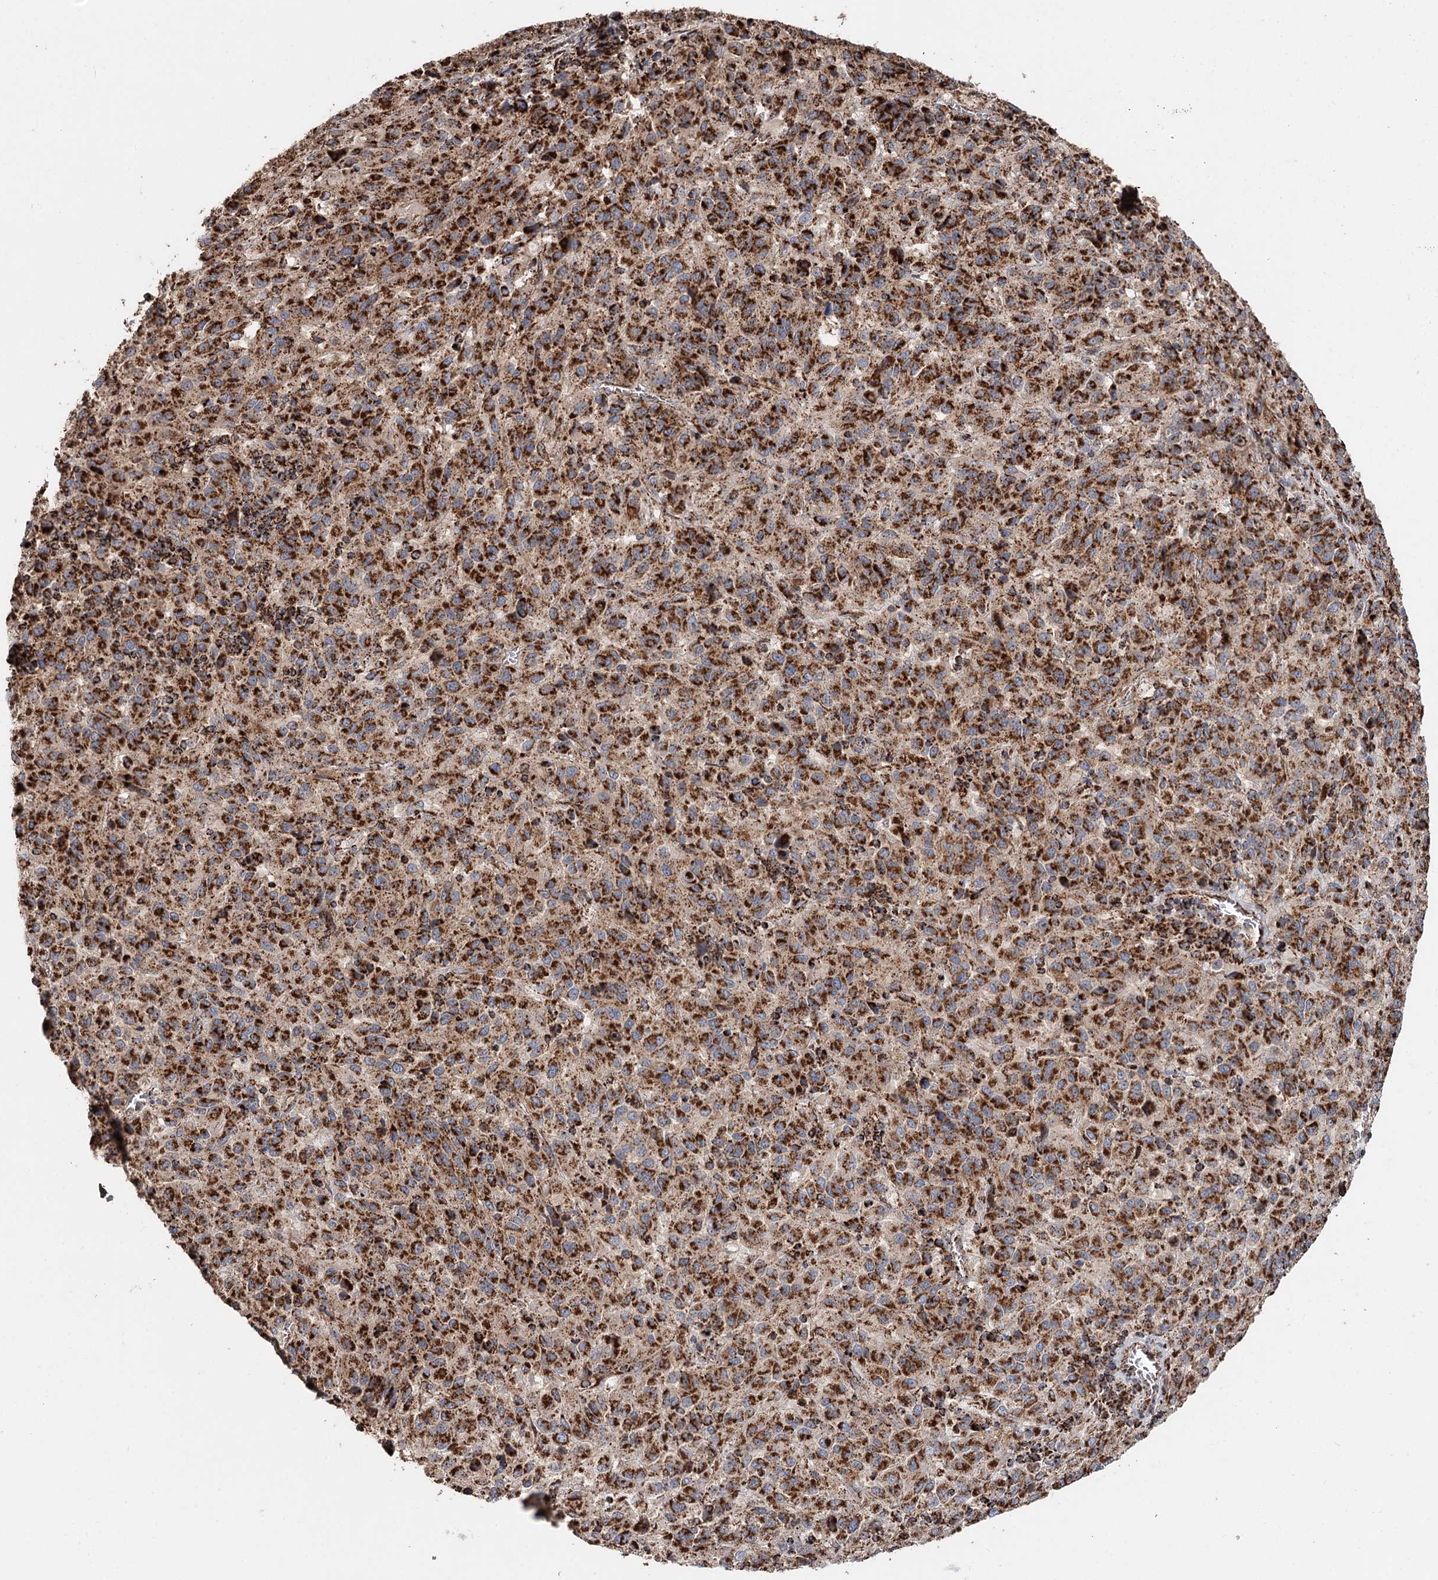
{"staining": {"intensity": "strong", "quantity": ">75%", "location": "cytoplasmic/membranous"}, "tissue": "melanoma", "cell_type": "Tumor cells", "image_type": "cancer", "snomed": [{"axis": "morphology", "description": "Malignant melanoma, Metastatic site"}, {"axis": "topography", "description": "Lung"}], "caption": "Immunohistochemistry (IHC) of malignant melanoma (metastatic site) displays high levels of strong cytoplasmic/membranous staining in about >75% of tumor cells.", "gene": "APH1A", "patient": {"sex": "male", "age": 64}}